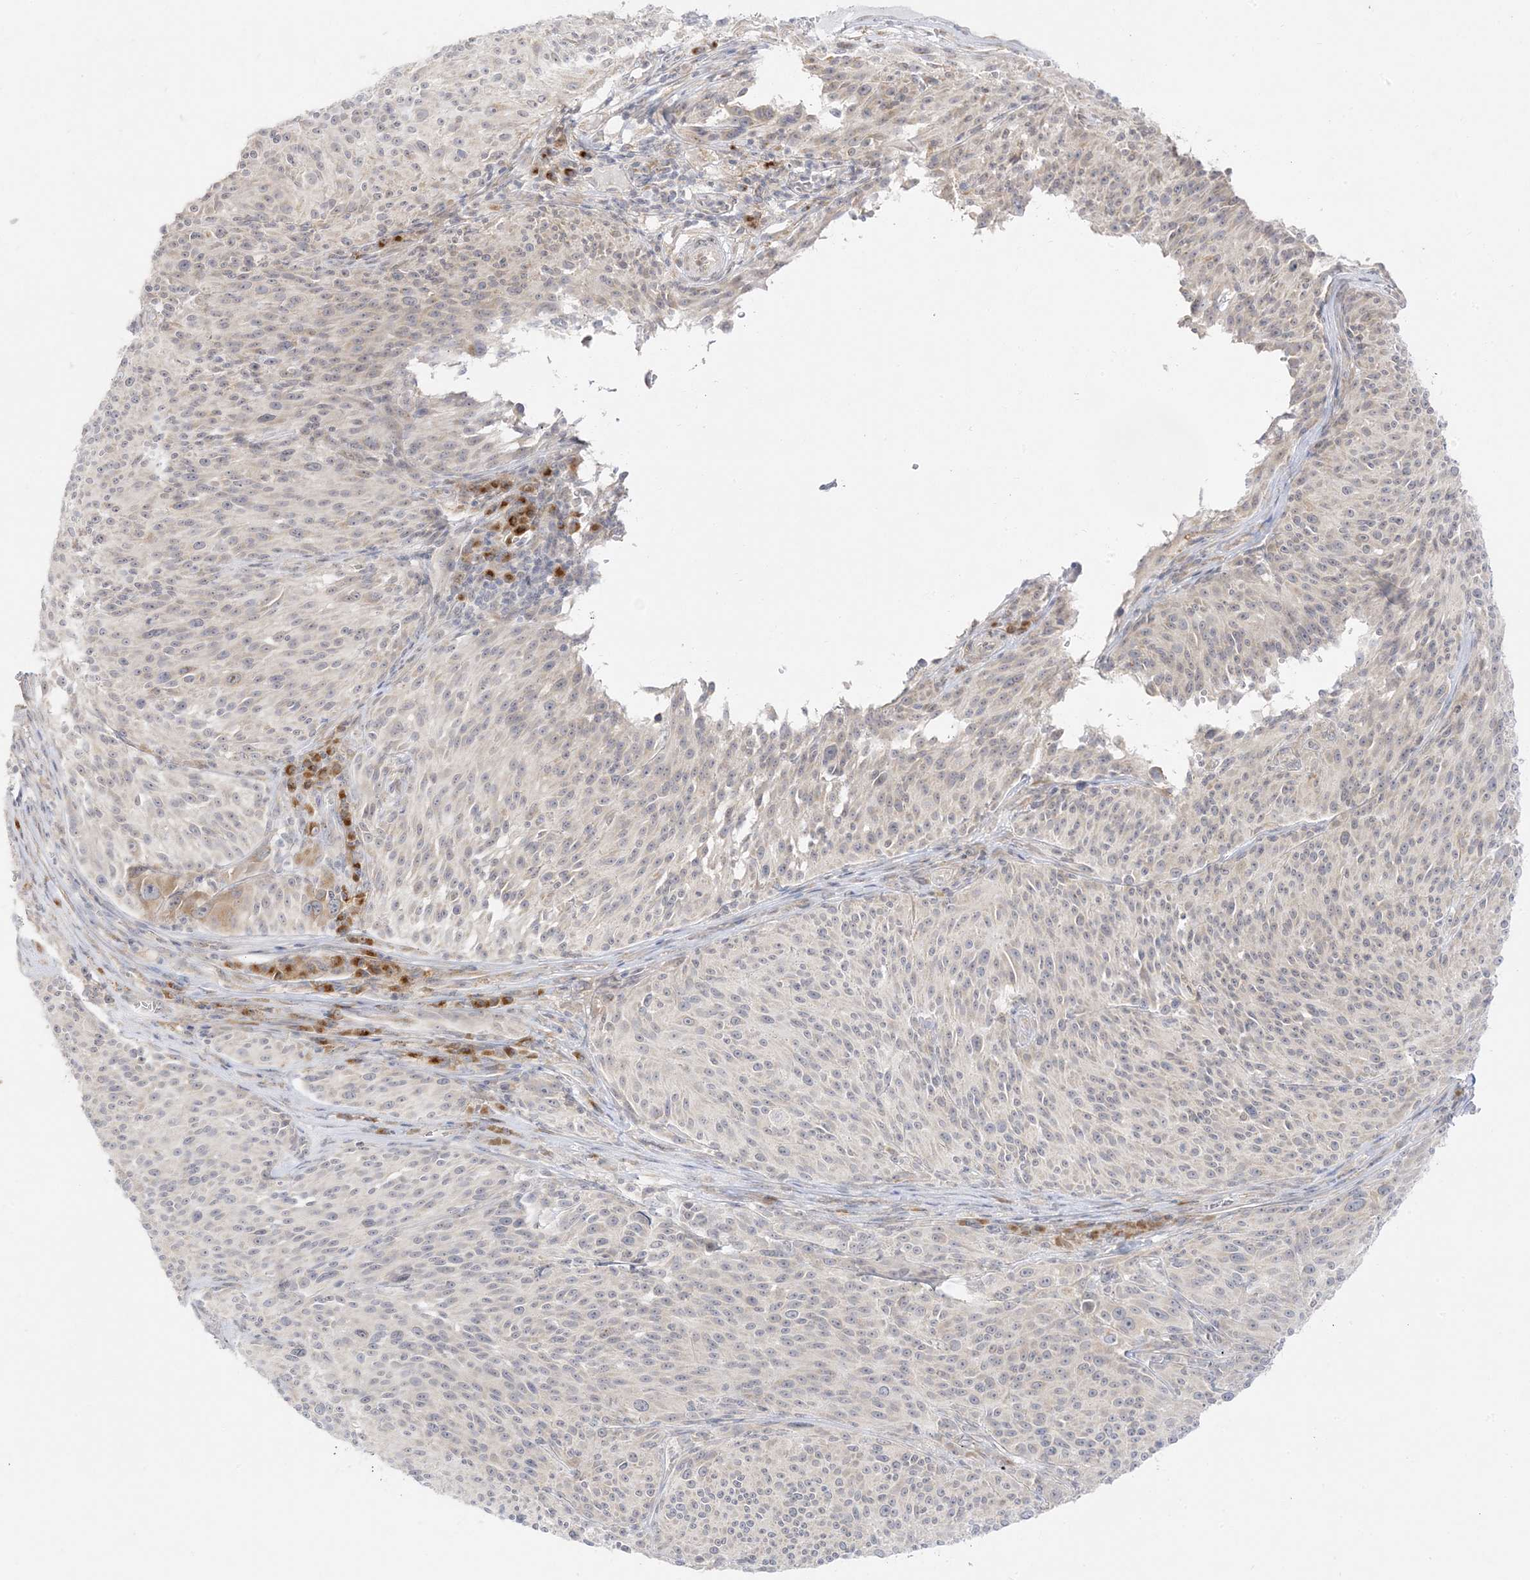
{"staining": {"intensity": "negative", "quantity": "none", "location": "none"}, "tissue": "melanoma", "cell_type": "Tumor cells", "image_type": "cancer", "snomed": [{"axis": "morphology", "description": "Malignant melanoma, NOS"}, {"axis": "topography", "description": "Skin of trunk"}], "caption": "An immunohistochemistry photomicrograph of melanoma is shown. There is no staining in tumor cells of melanoma. (Stains: DAB immunohistochemistry with hematoxylin counter stain, Microscopy: brightfield microscopy at high magnification).", "gene": "C2CD2", "patient": {"sex": "male", "age": 71}}